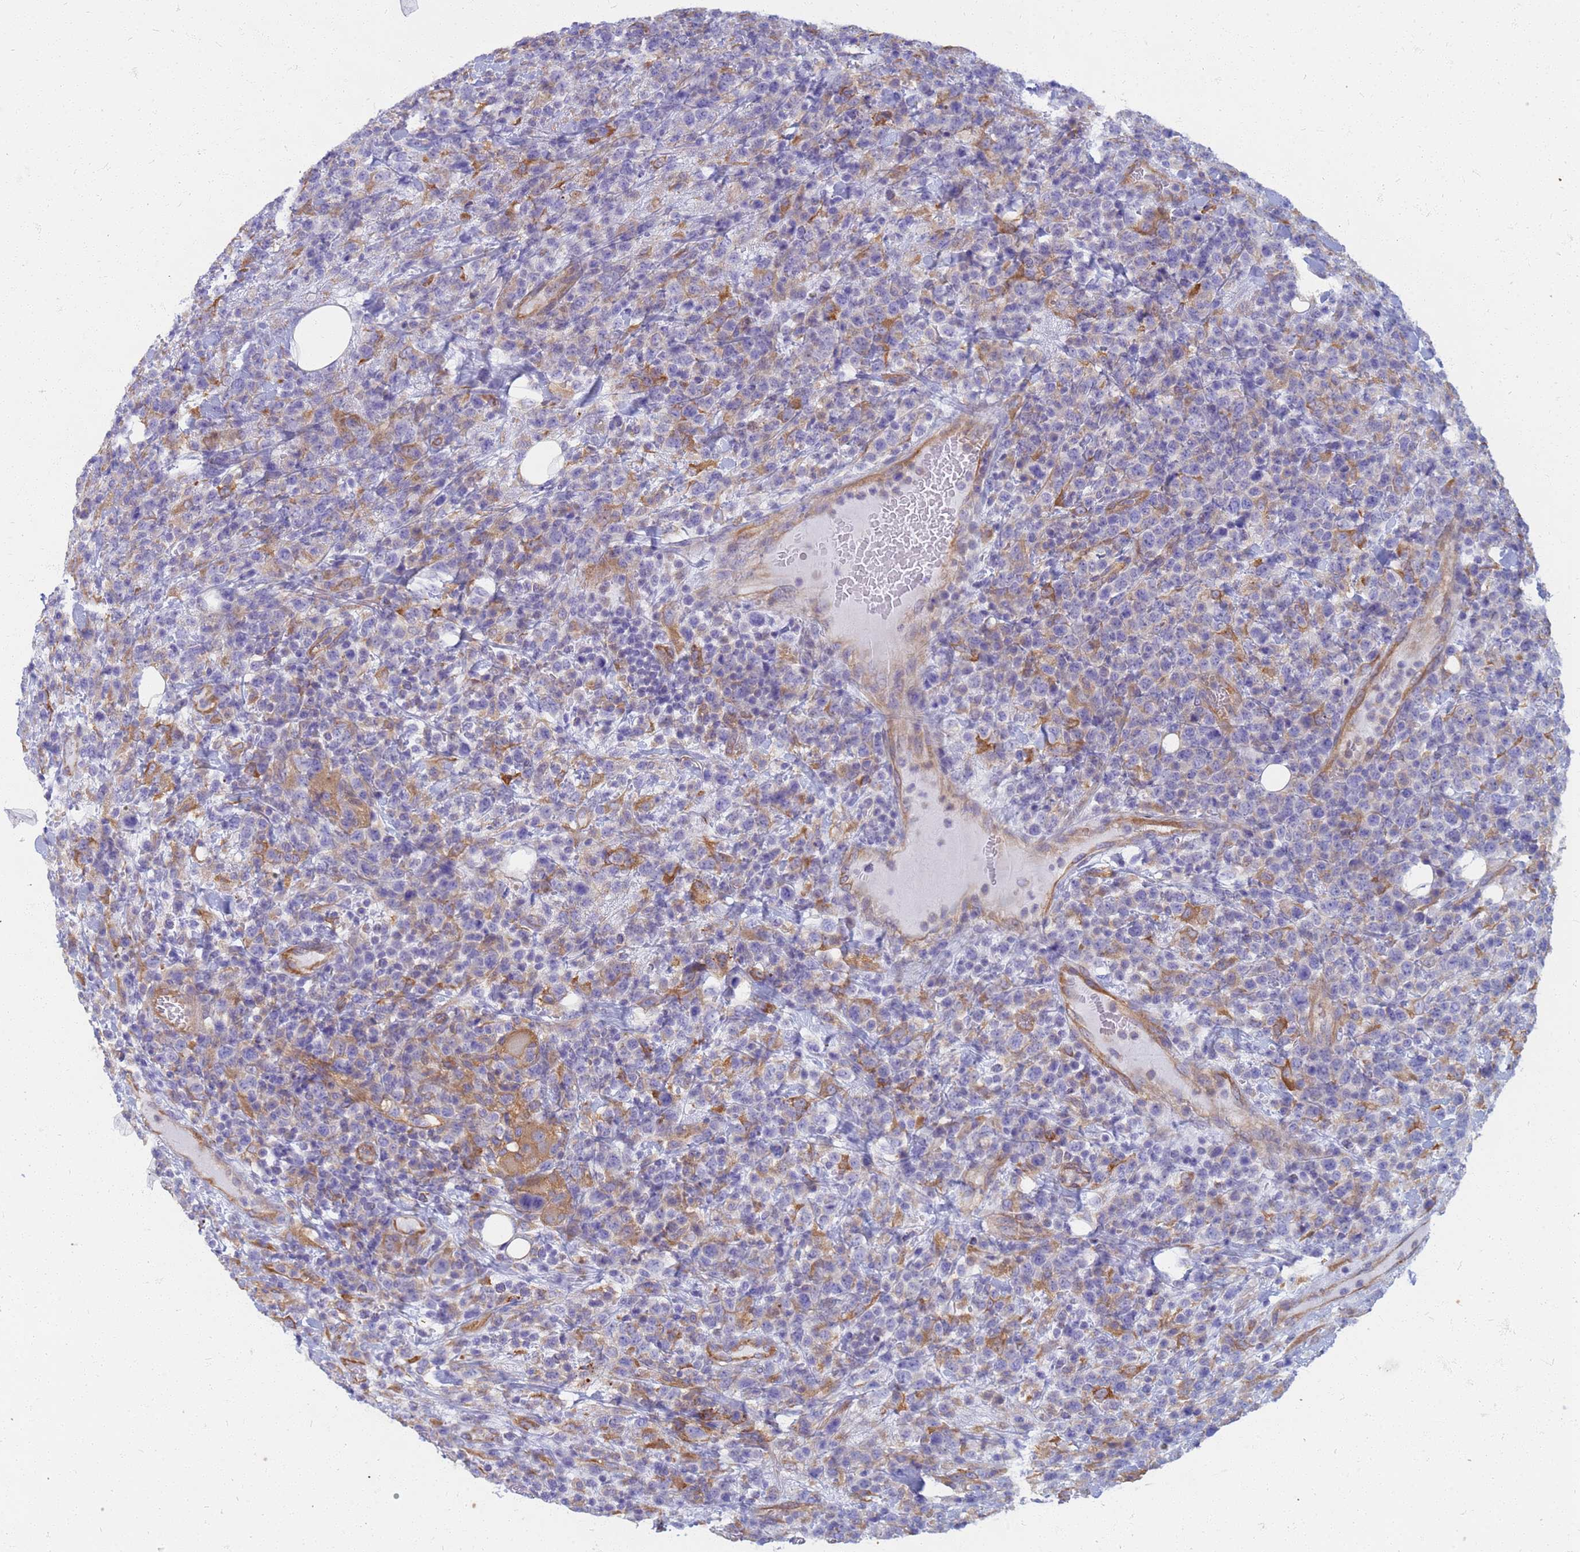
{"staining": {"intensity": "negative", "quantity": "none", "location": "none"}, "tissue": "lymphoma", "cell_type": "Tumor cells", "image_type": "cancer", "snomed": [{"axis": "morphology", "description": "Malignant lymphoma, non-Hodgkin's type, High grade"}, {"axis": "topography", "description": "Colon"}], "caption": "There is no significant positivity in tumor cells of high-grade malignant lymphoma, non-Hodgkin's type.", "gene": "EEA1", "patient": {"sex": "female", "age": 53}}